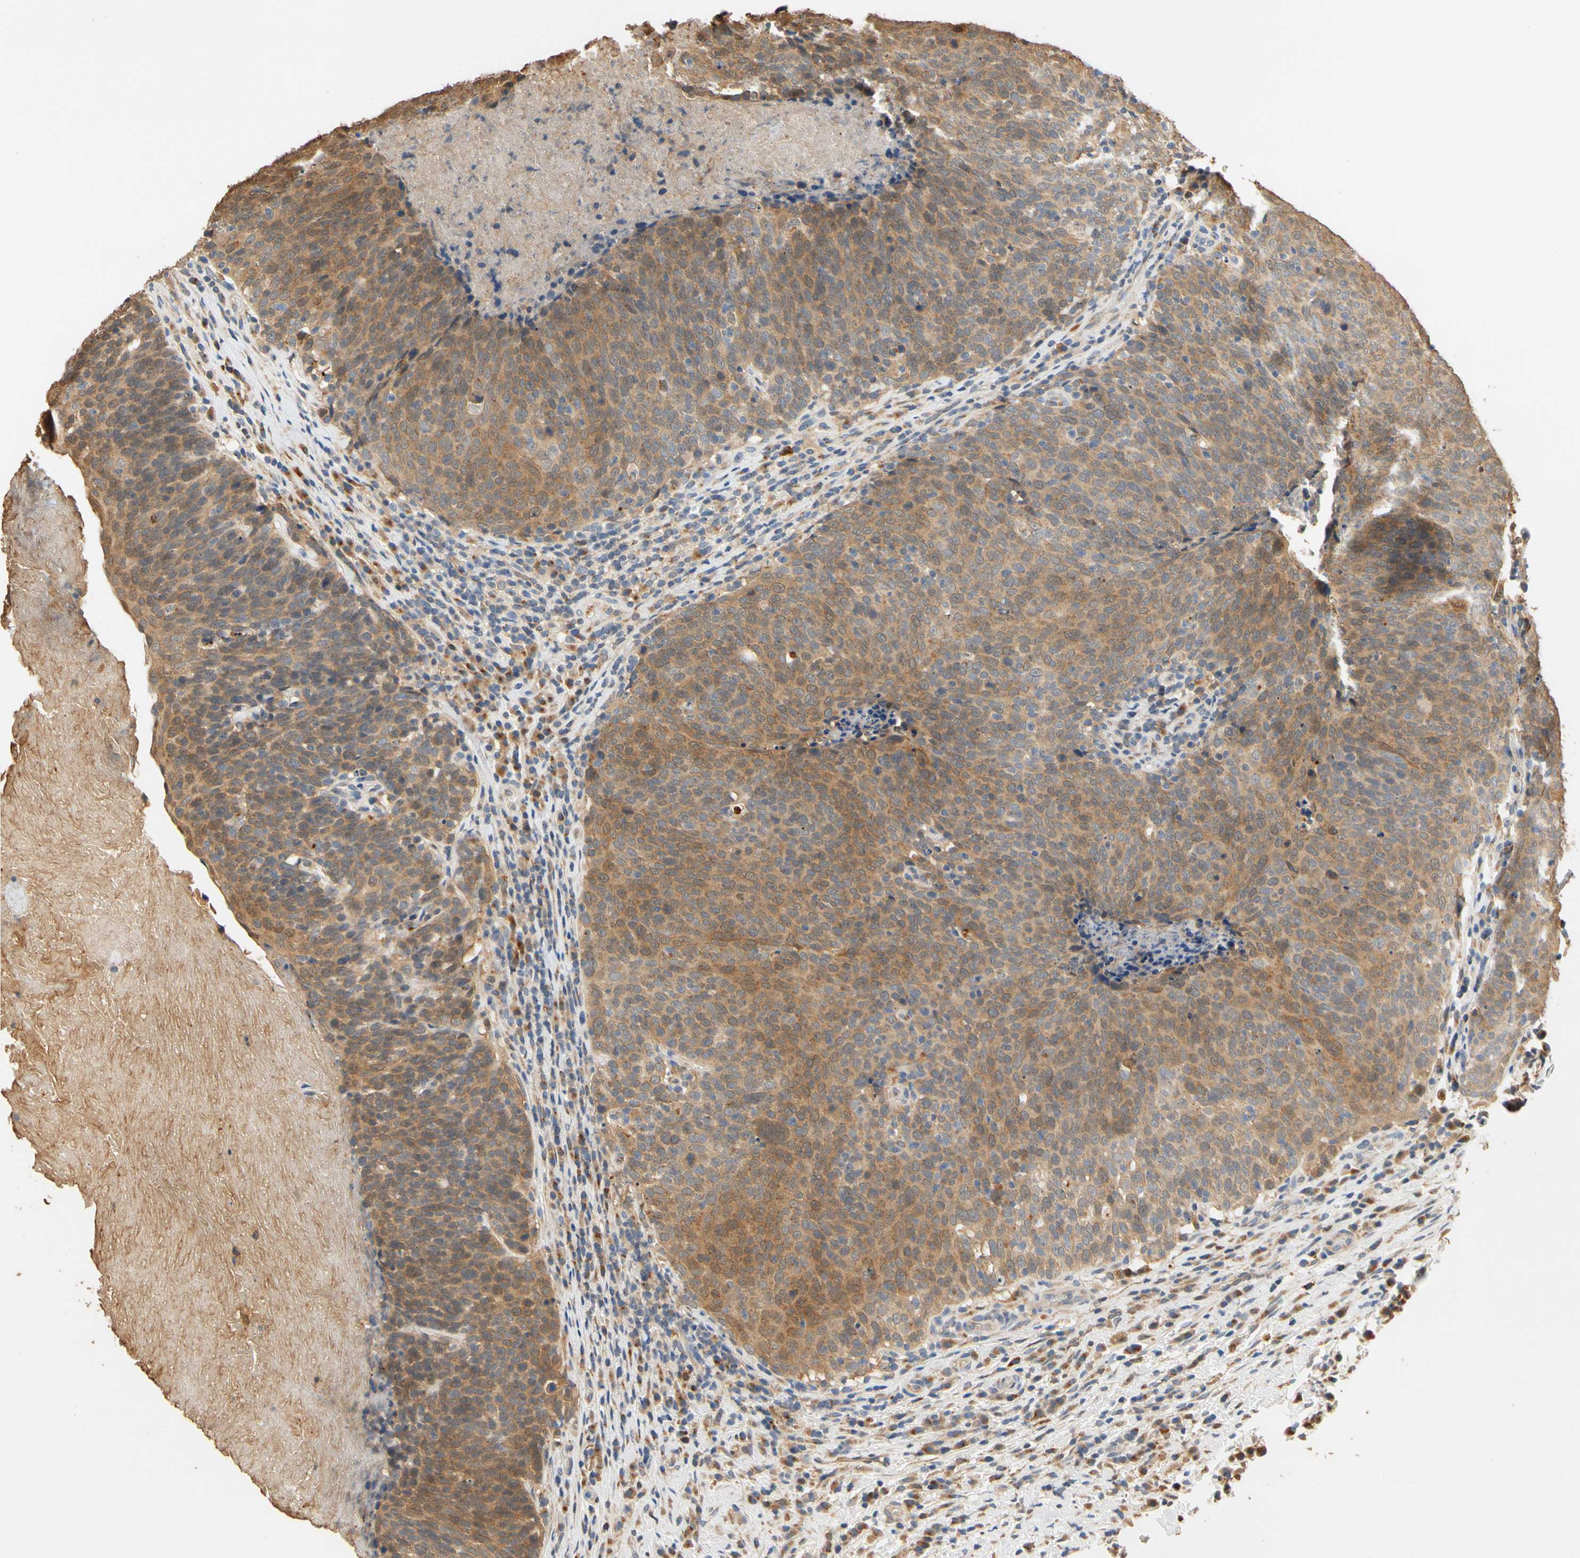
{"staining": {"intensity": "moderate", "quantity": ">75%", "location": "cytoplasmic/membranous"}, "tissue": "head and neck cancer", "cell_type": "Tumor cells", "image_type": "cancer", "snomed": [{"axis": "morphology", "description": "Squamous cell carcinoma, NOS"}, {"axis": "morphology", "description": "Squamous cell carcinoma, metastatic, NOS"}, {"axis": "topography", "description": "Lymph node"}, {"axis": "topography", "description": "Head-Neck"}], "caption": "Immunohistochemical staining of human head and neck cancer displays medium levels of moderate cytoplasmic/membranous positivity in approximately >75% of tumor cells.", "gene": "GPSM2", "patient": {"sex": "male", "age": 62}}